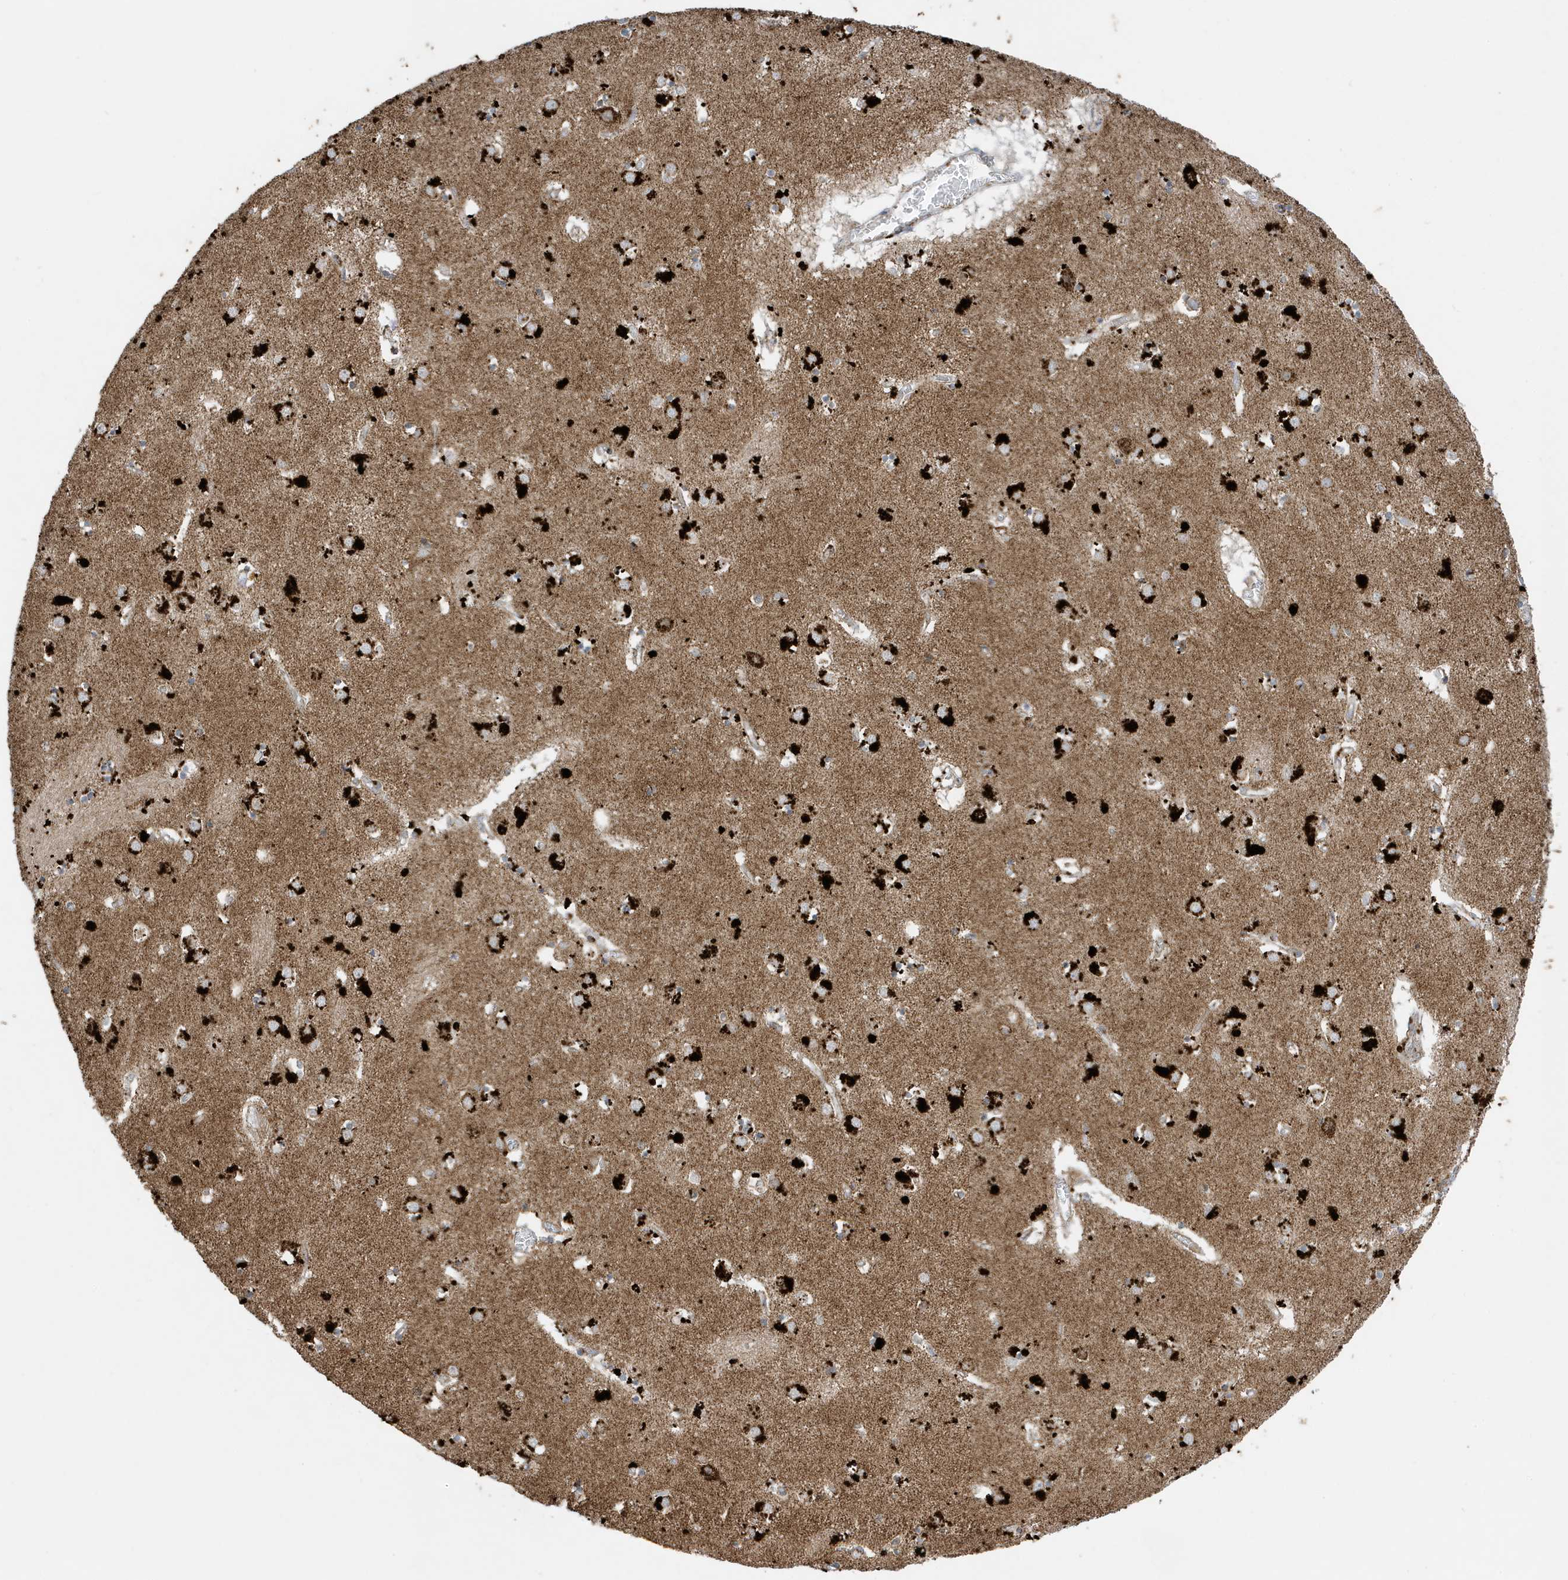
{"staining": {"intensity": "moderate", "quantity": "<25%", "location": "cytoplasmic/membranous"}, "tissue": "caudate", "cell_type": "Glial cells", "image_type": "normal", "snomed": [{"axis": "morphology", "description": "Normal tissue, NOS"}, {"axis": "topography", "description": "Lateral ventricle wall"}], "caption": "DAB immunohistochemical staining of unremarkable human caudate reveals moderate cytoplasmic/membranous protein positivity in about <25% of glial cells. The staining was performed using DAB (3,3'-diaminobenzidine) to visualize the protein expression in brown, while the nuclei were stained in blue with hematoxylin (Magnification: 20x).", "gene": "ATP5ME", "patient": {"sex": "male", "age": 70}}